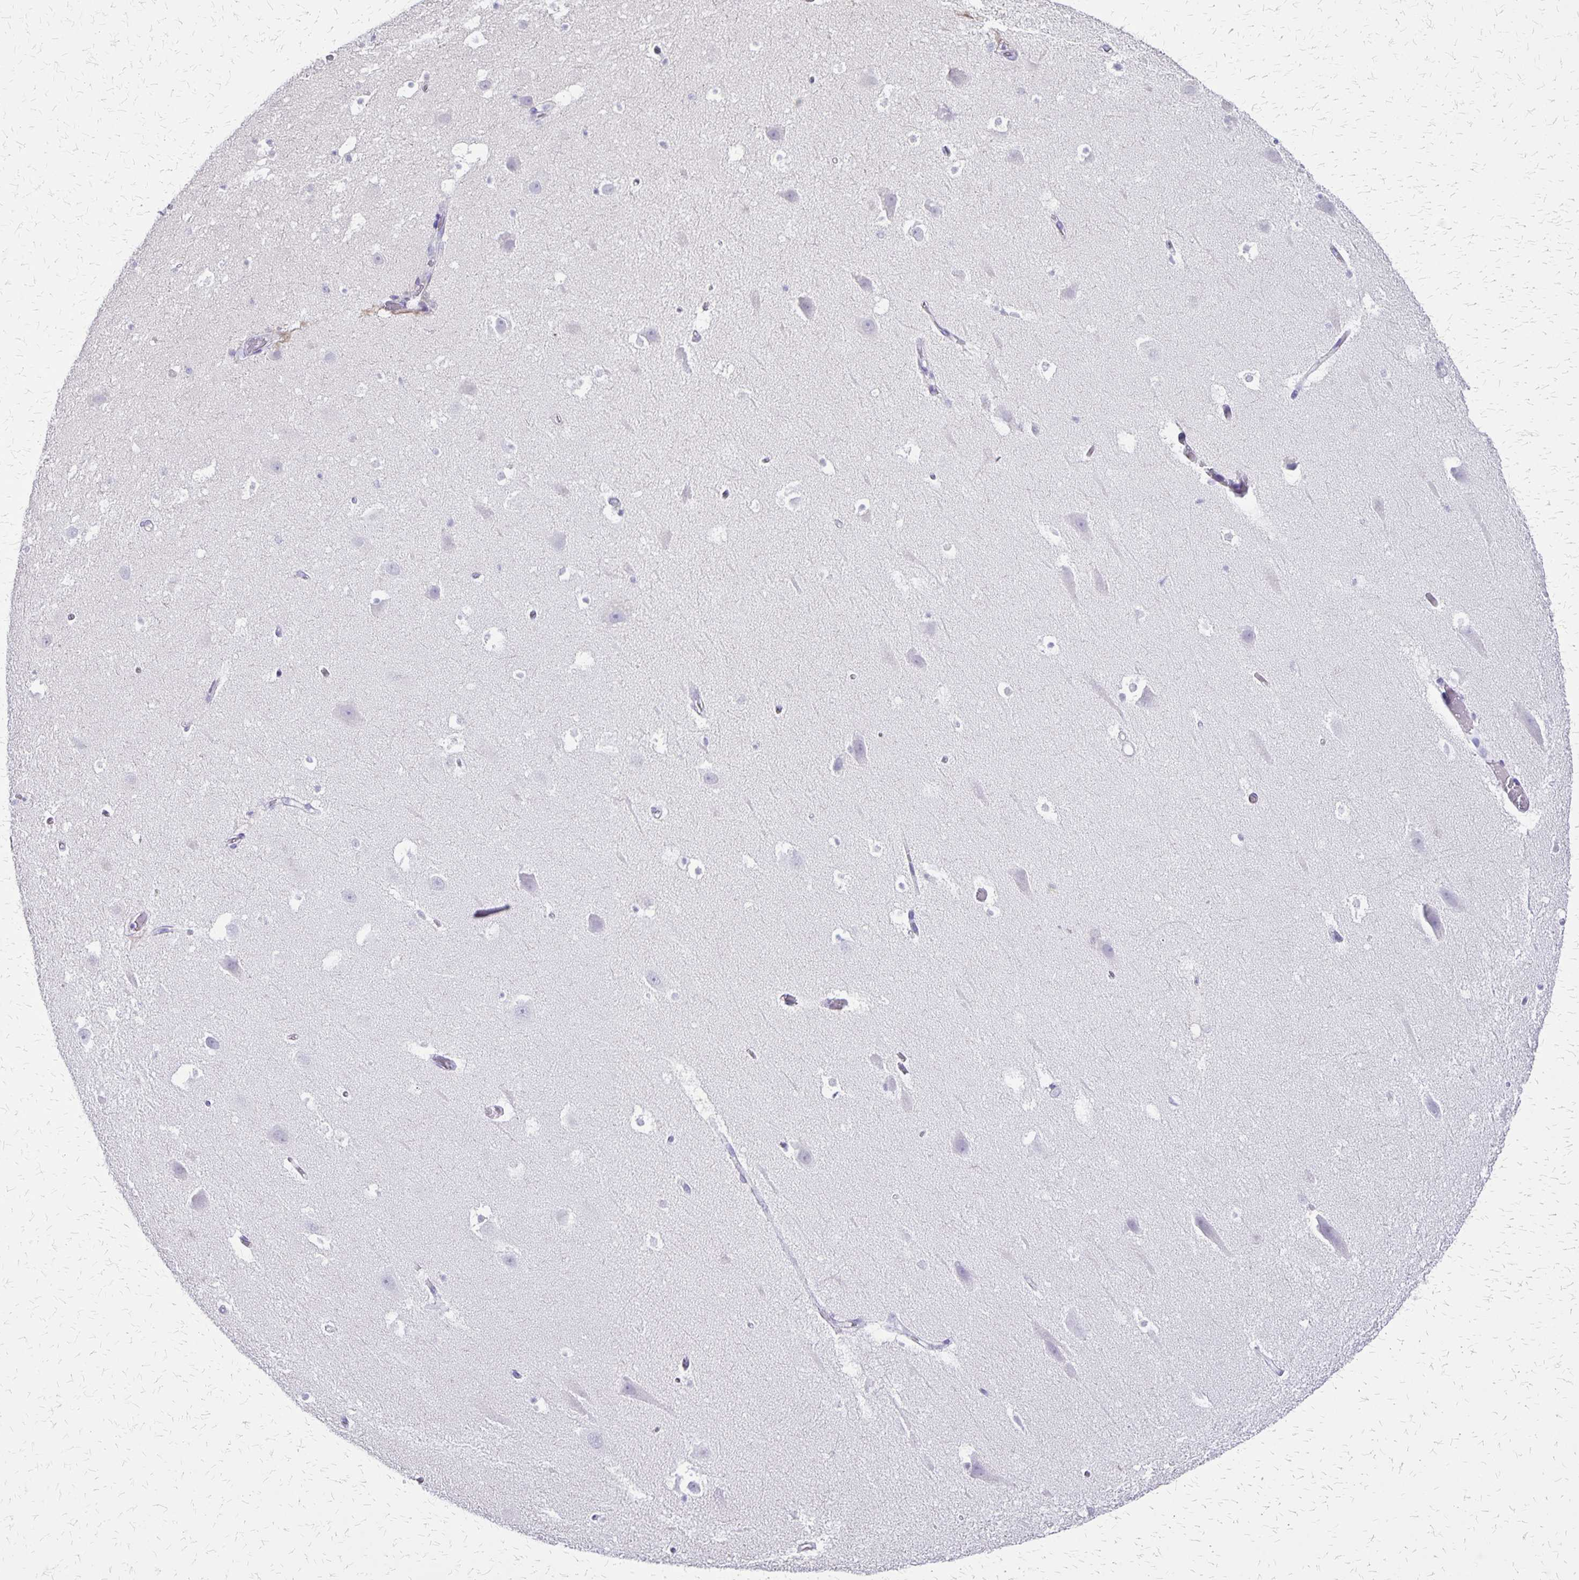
{"staining": {"intensity": "negative", "quantity": "none", "location": "none"}, "tissue": "hippocampus", "cell_type": "Glial cells", "image_type": "normal", "snomed": [{"axis": "morphology", "description": "Normal tissue, NOS"}, {"axis": "topography", "description": "Hippocampus"}], "caption": "The photomicrograph displays no staining of glial cells in benign hippocampus.", "gene": "SI", "patient": {"sex": "male", "age": 26}}